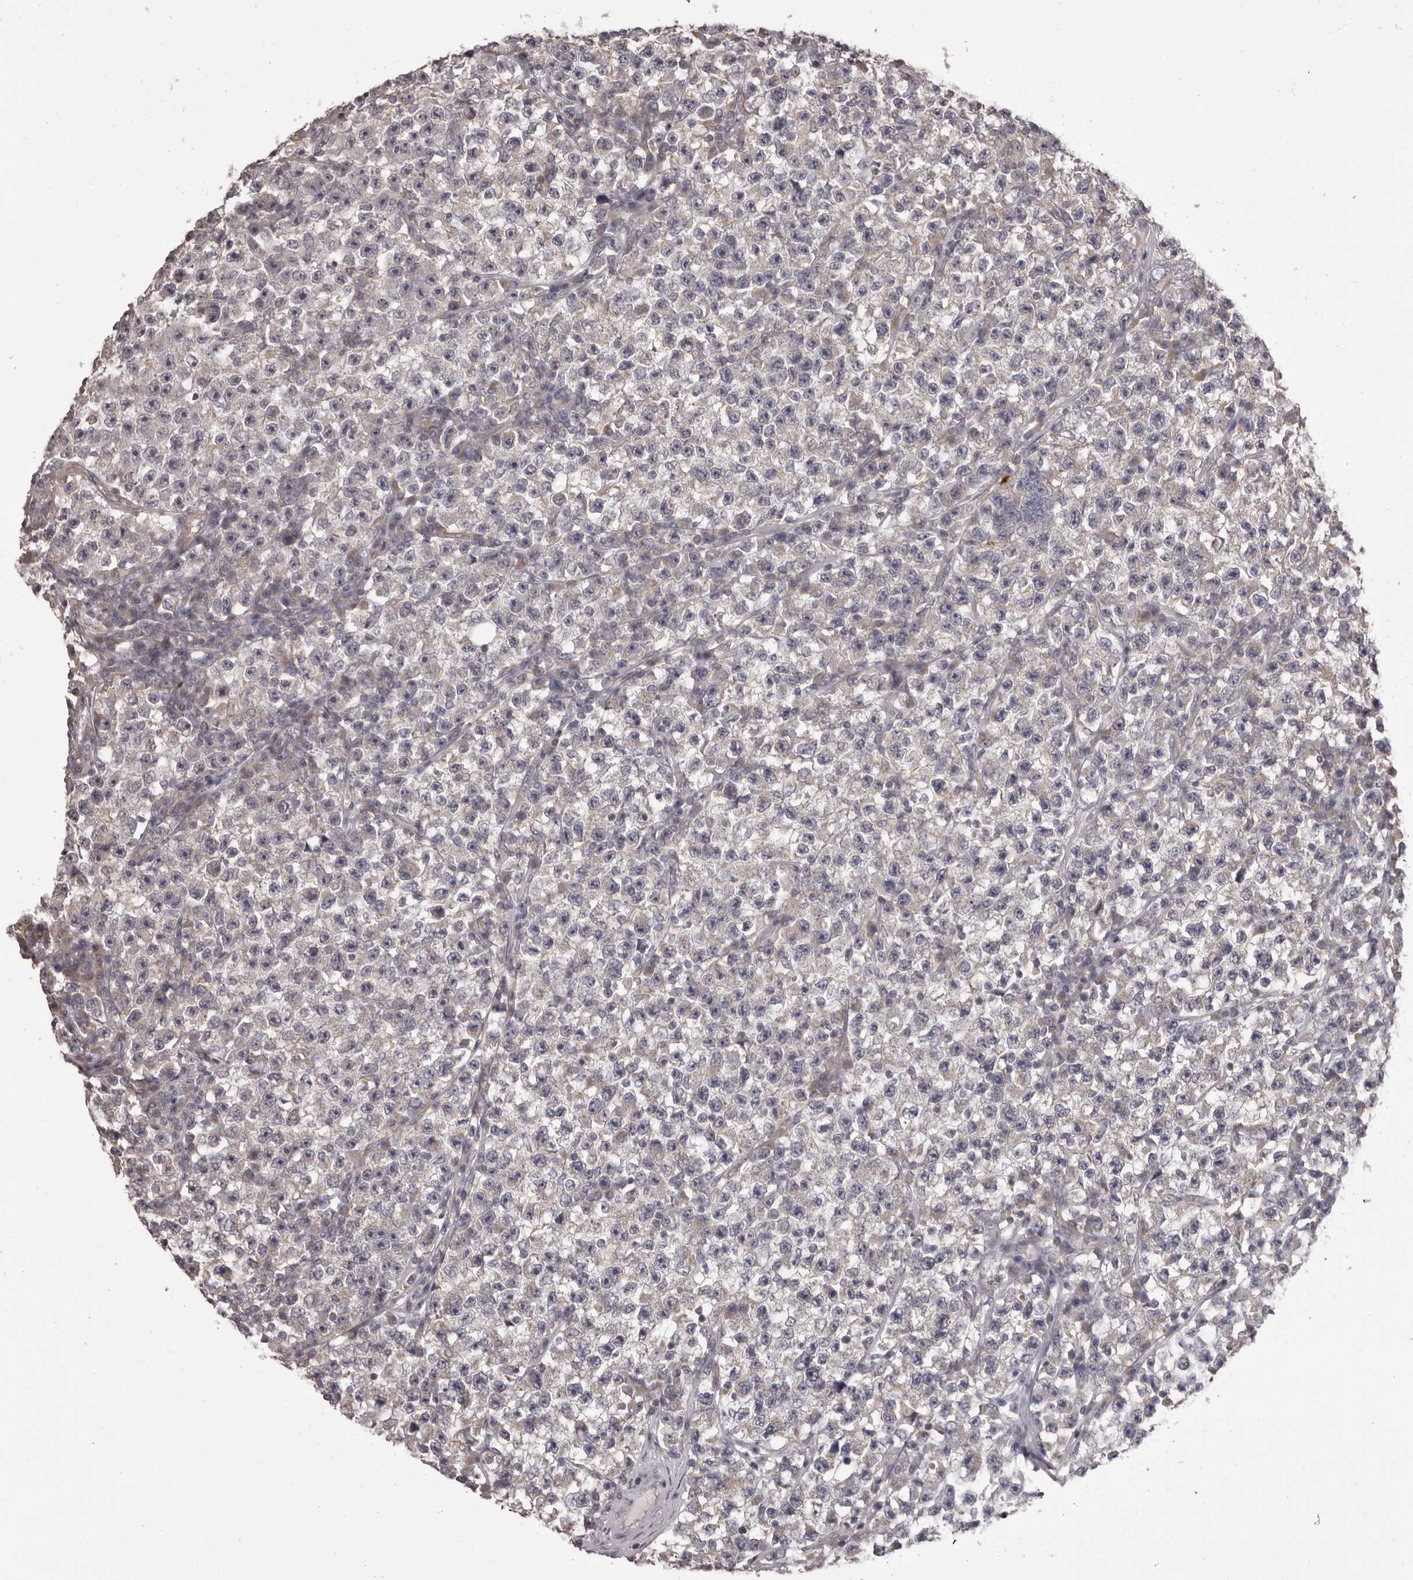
{"staining": {"intensity": "negative", "quantity": "none", "location": "none"}, "tissue": "testis cancer", "cell_type": "Tumor cells", "image_type": "cancer", "snomed": [{"axis": "morphology", "description": "Seminoma, NOS"}, {"axis": "topography", "description": "Testis"}], "caption": "Immunohistochemical staining of testis cancer demonstrates no significant expression in tumor cells. Nuclei are stained in blue.", "gene": "HRH1", "patient": {"sex": "male", "age": 22}}